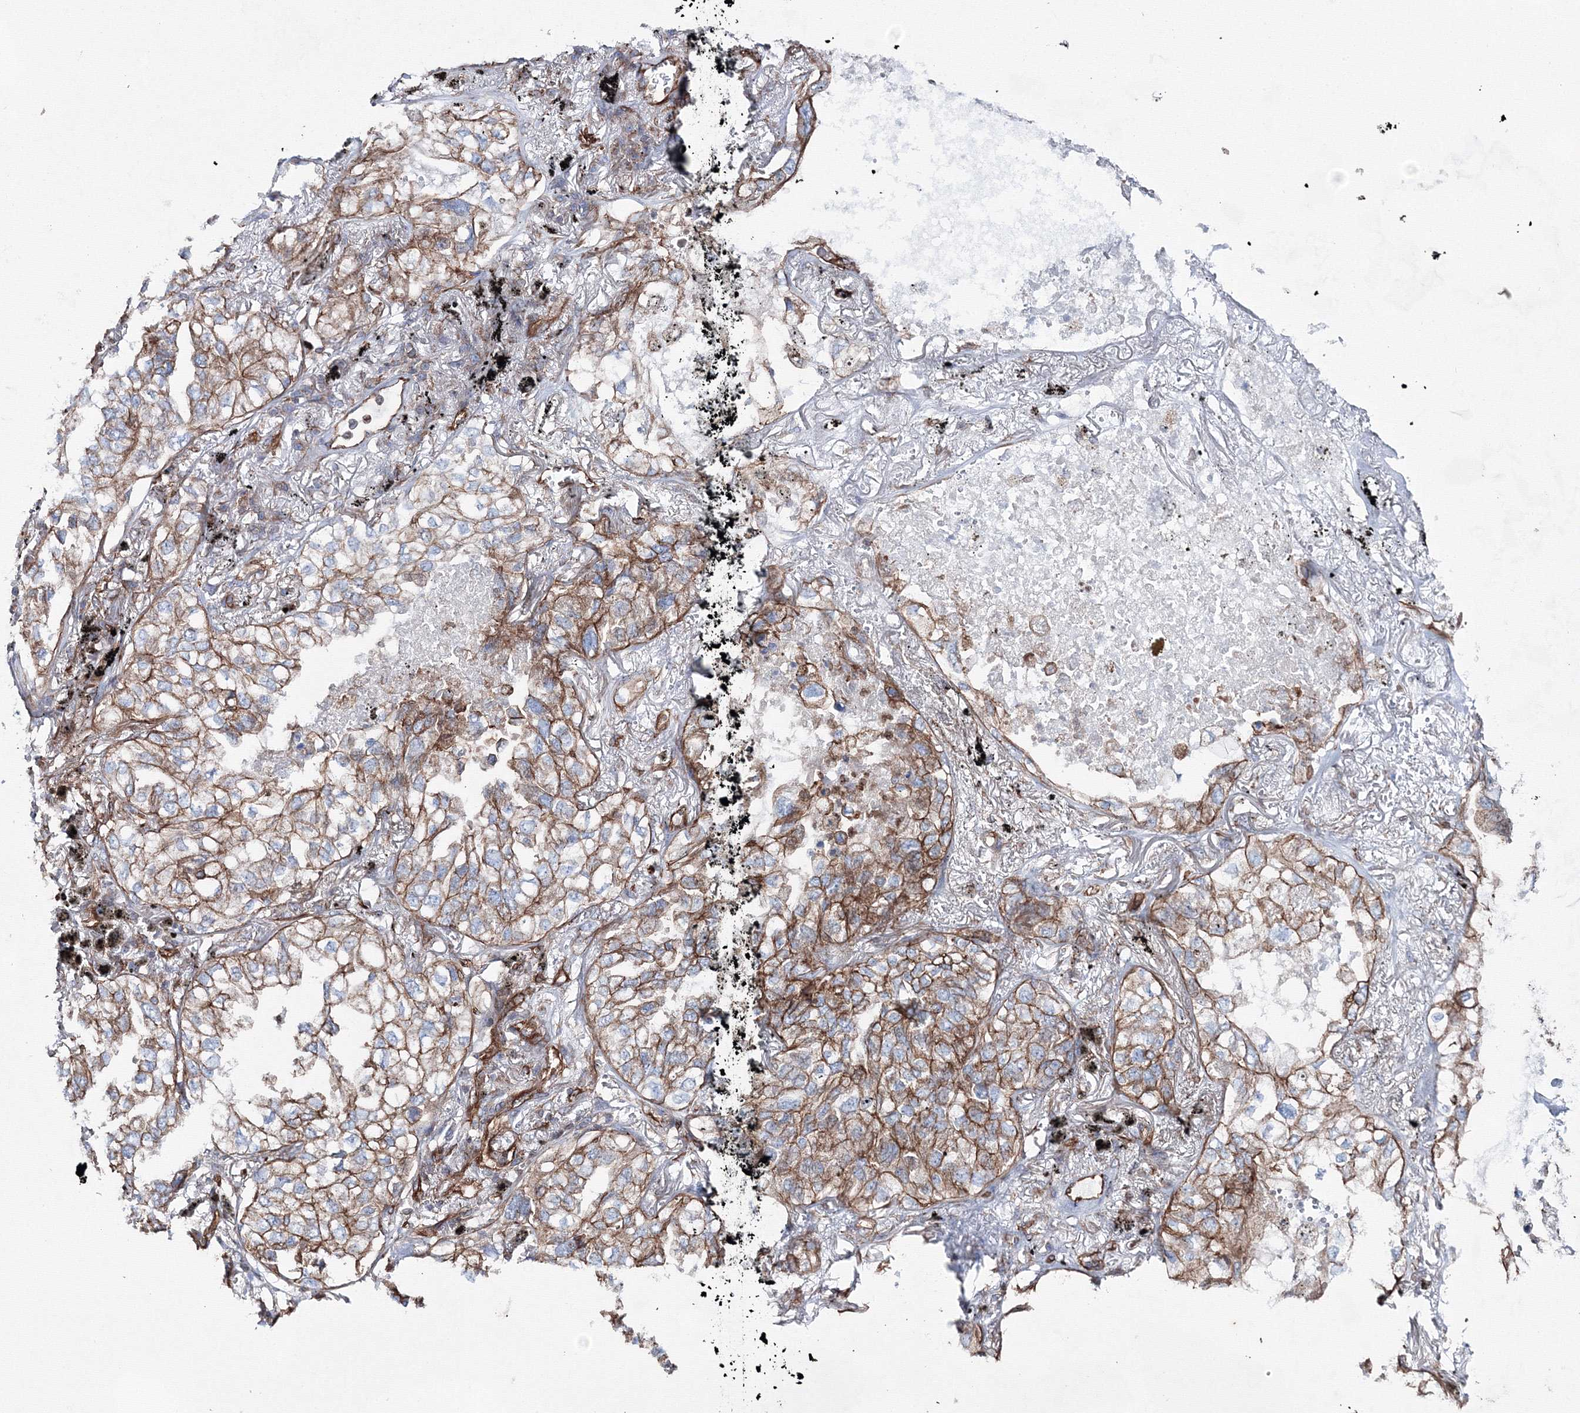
{"staining": {"intensity": "moderate", "quantity": ">75%", "location": "cytoplasmic/membranous"}, "tissue": "lung cancer", "cell_type": "Tumor cells", "image_type": "cancer", "snomed": [{"axis": "morphology", "description": "Adenocarcinoma, NOS"}, {"axis": "topography", "description": "Lung"}], "caption": "An image of human adenocarcinoma (lung) stained for a protein reveals moderate cytoplasmic/membranous brown staining in tumor cells. (DAB (3,3'-diaminobenzidine) IHC, brown staining for protein, blue staining for nuclei).", "gene": "ANKRD37", "patient": {"sex": "male", "age": 65}}